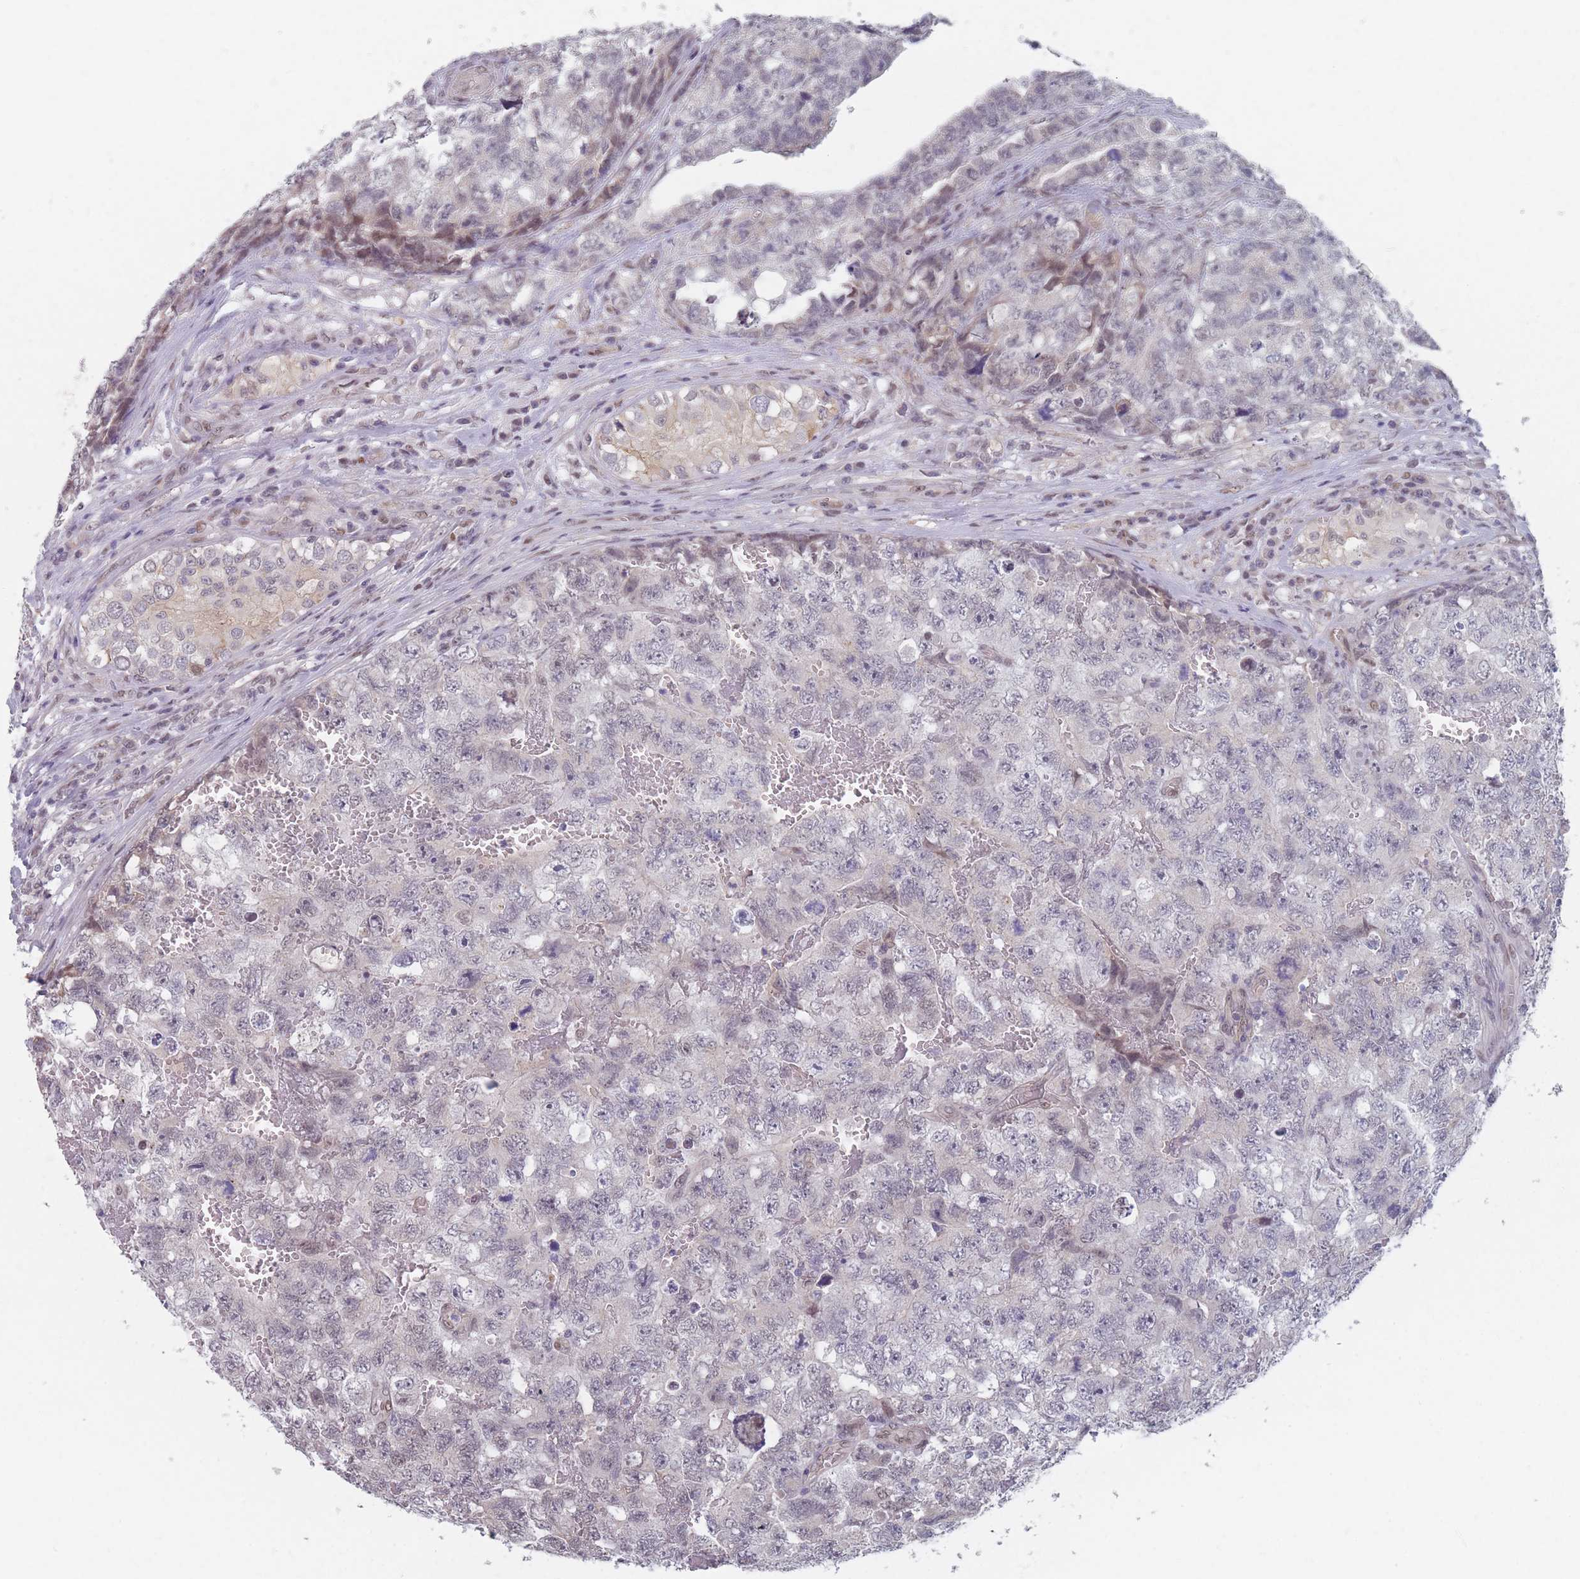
{"staining": {"intensity": "negative", "quantity": "none", "location": "none"}, "tissue": "testis cancer", "cell_type": "Tumor cells", "image_type": "cancer", "snomed": [{"axis": "morphology", "description": "Carcinoma, Embryonal, NOS"}, {"axis": "topography", "description": "Testis"}], "caption": "This is an immunohistochemistry micrograph of testis cancer (embryonal carcinoma). There is no positivity in tumor cells.", "gene": "ANKRD10", "patient": {"sex": "male", "age": 31}}